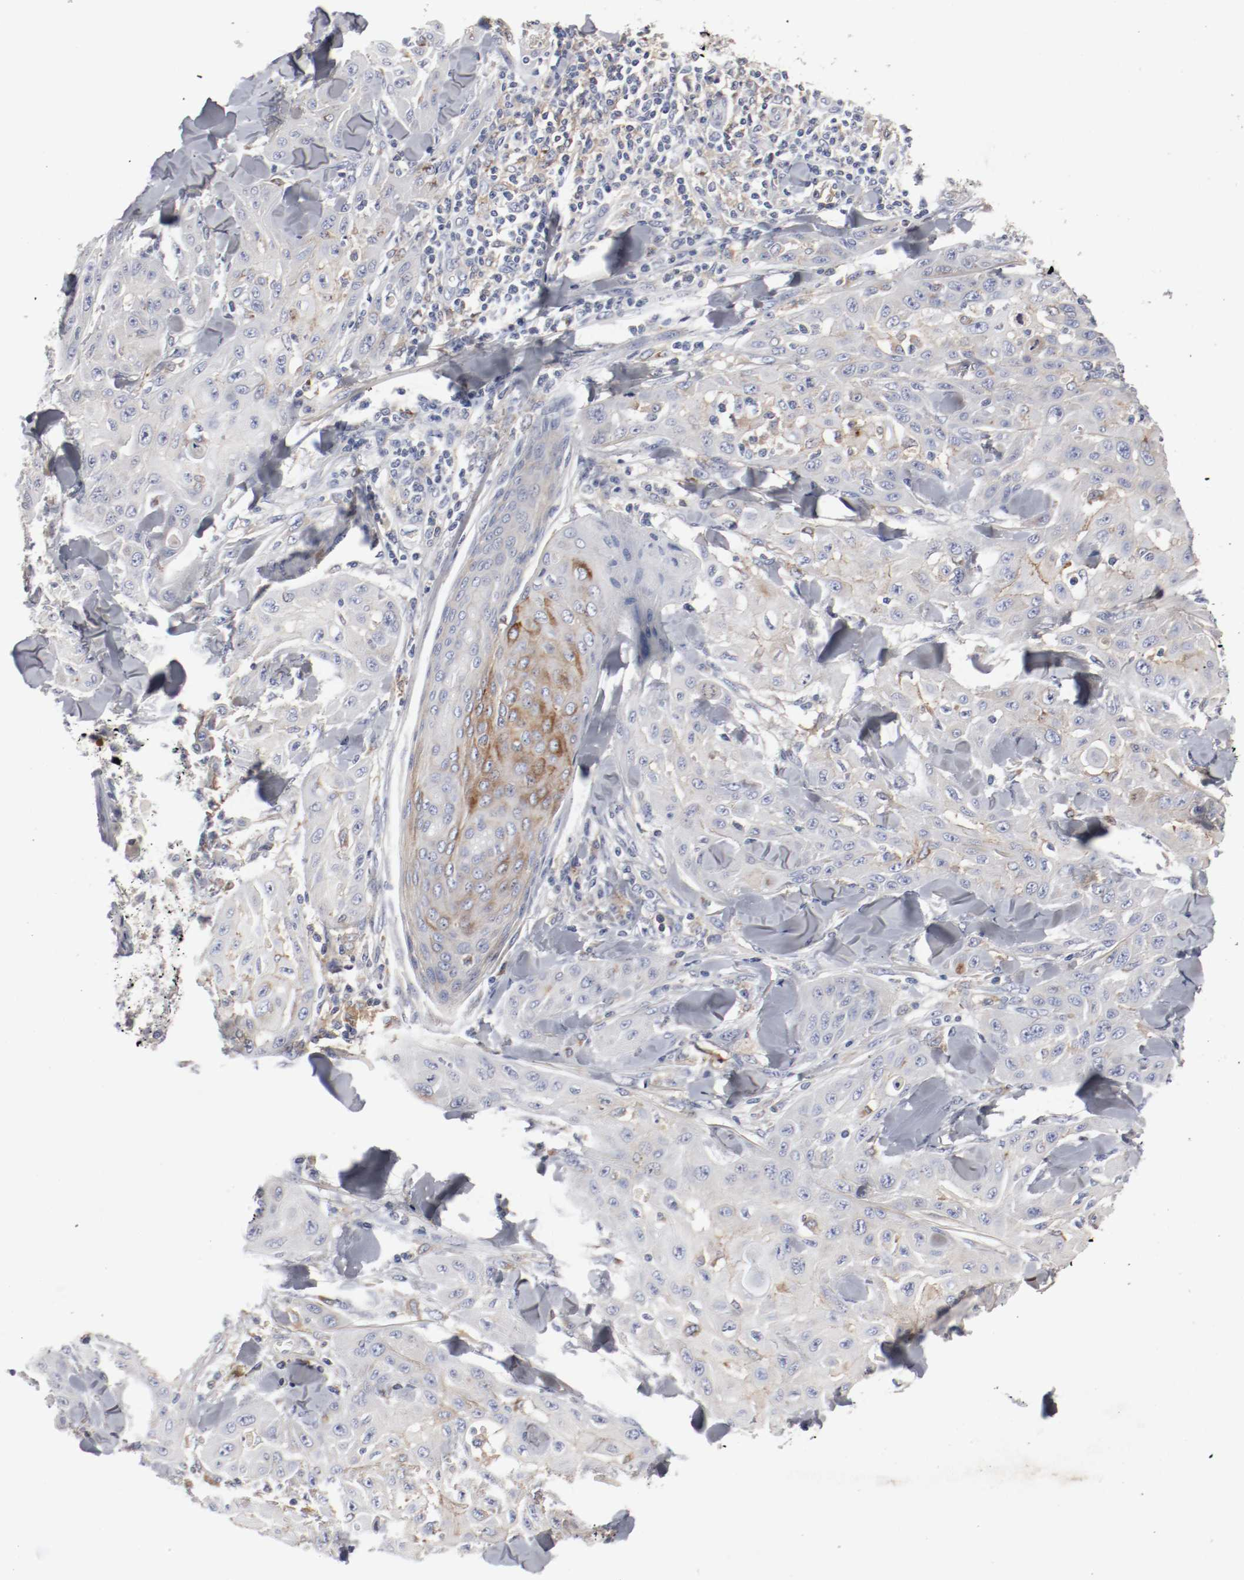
{"staining": {"intensity": "negative", "quantity": "none", "location": "none"}, "tissue": "skin cancer", "cell_type": "Tumor cells", "image_type": "cancer", "snomed": [{"axis": "morphology", "description": "Squamous cell carcinoma, NOS"}, {"axis": "topography", "description": "Skin"}], "caption": "Photomicrograph shows no protein expression in tumor cells of skin squamous cell carcinoma tissue.", "gene": "FGFBP1", "patient": {"sex": "male", "age": 24}}